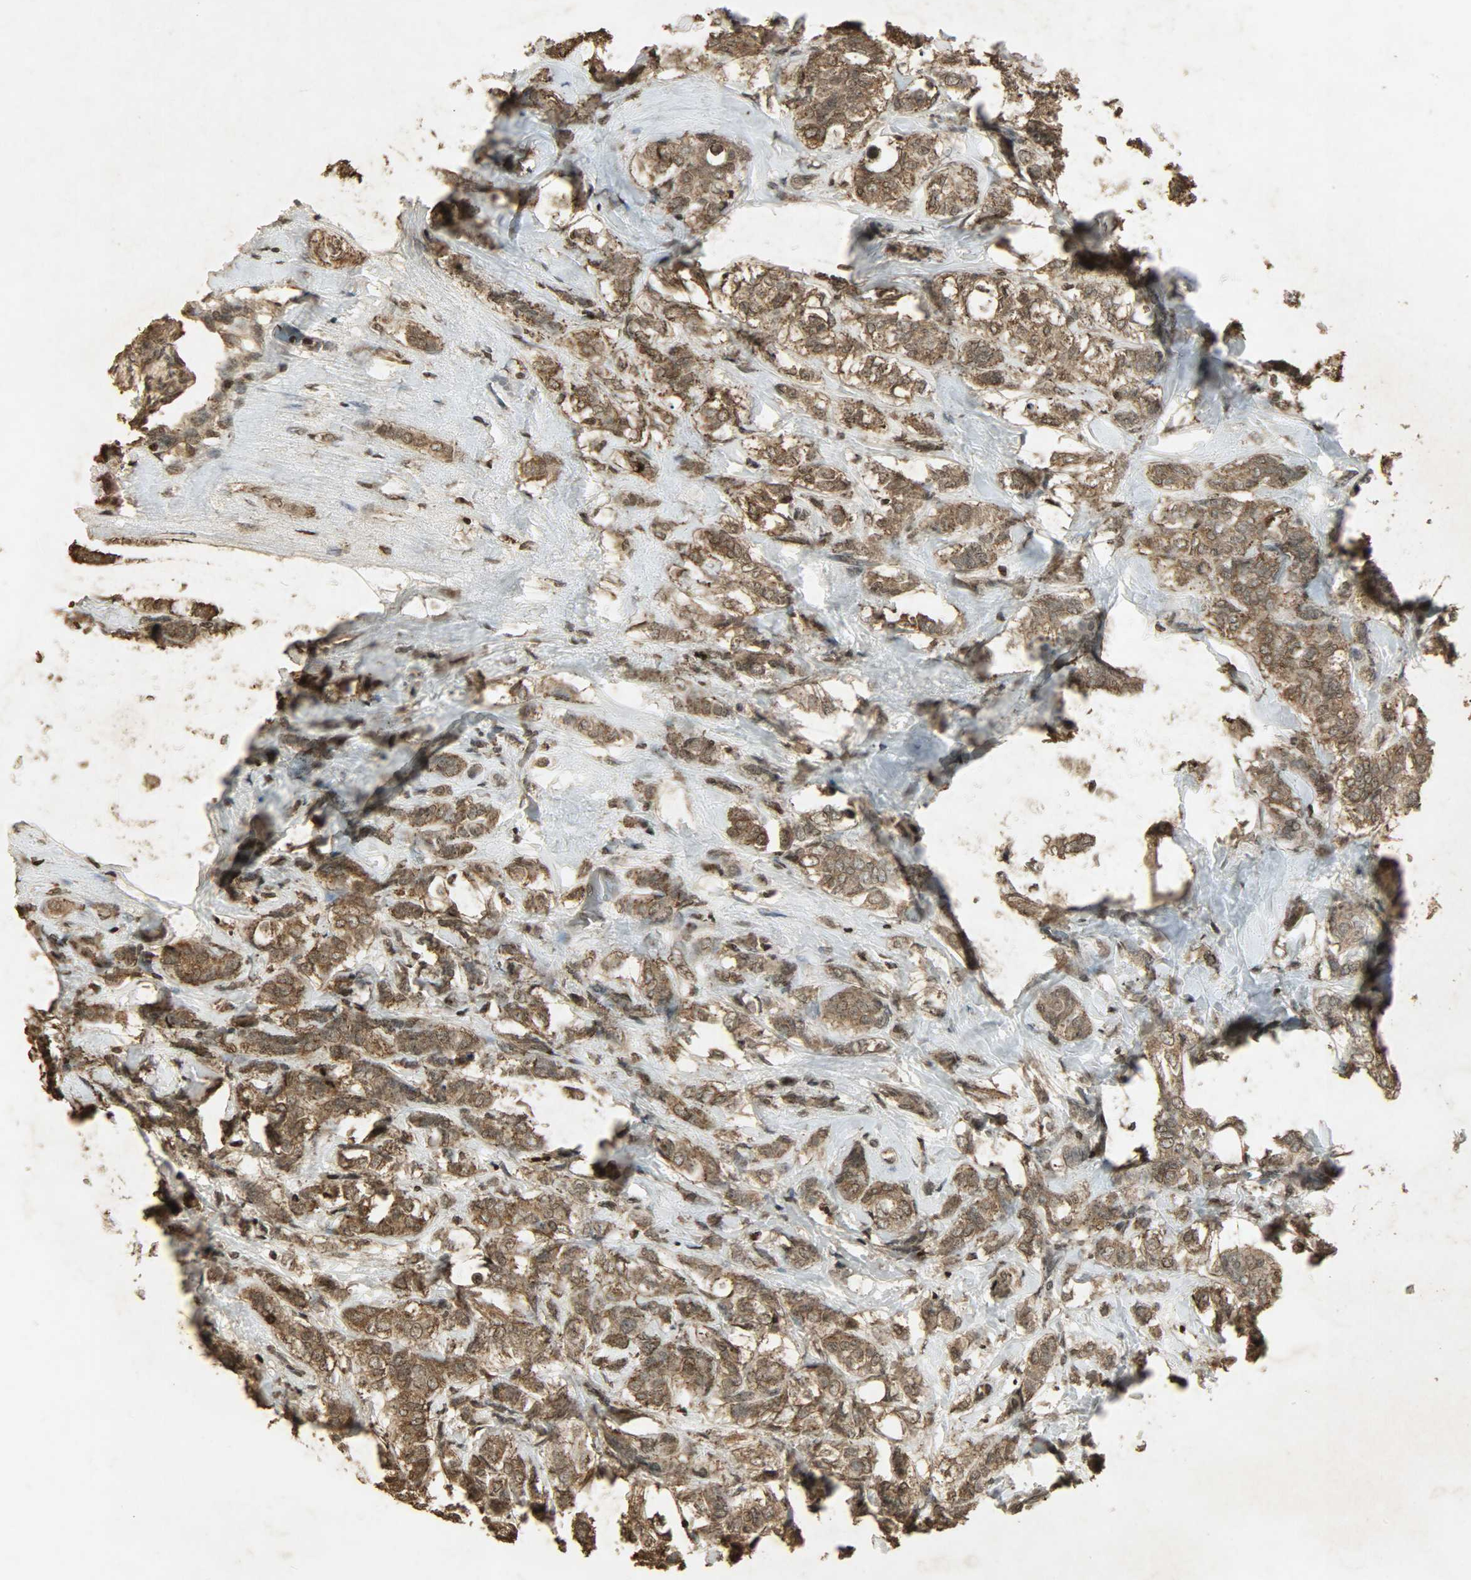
{"staining": {"intensity": "moderate", "quantity": ">75%", "location": "cytoplasmic/membranous,nuclear"}, "tissue": "breast cancer", "cell_type": "Tumor cells", "image_type": "cancer", "snomed": [{"axis": "morphology", "description": "Lobular carcinoma"}, {"axis": "topography", "description": "Breast"}], "caption": "This image displays immunohistochemistry (IHC) staining of human lobular carcinoma (breast), with medium moderate cytoplasmic/membranous and nuclear expression in approximately >75% of tumor cells.", "gene": "PPP3R1", "patient": {"sex": "female", "age": 60}}